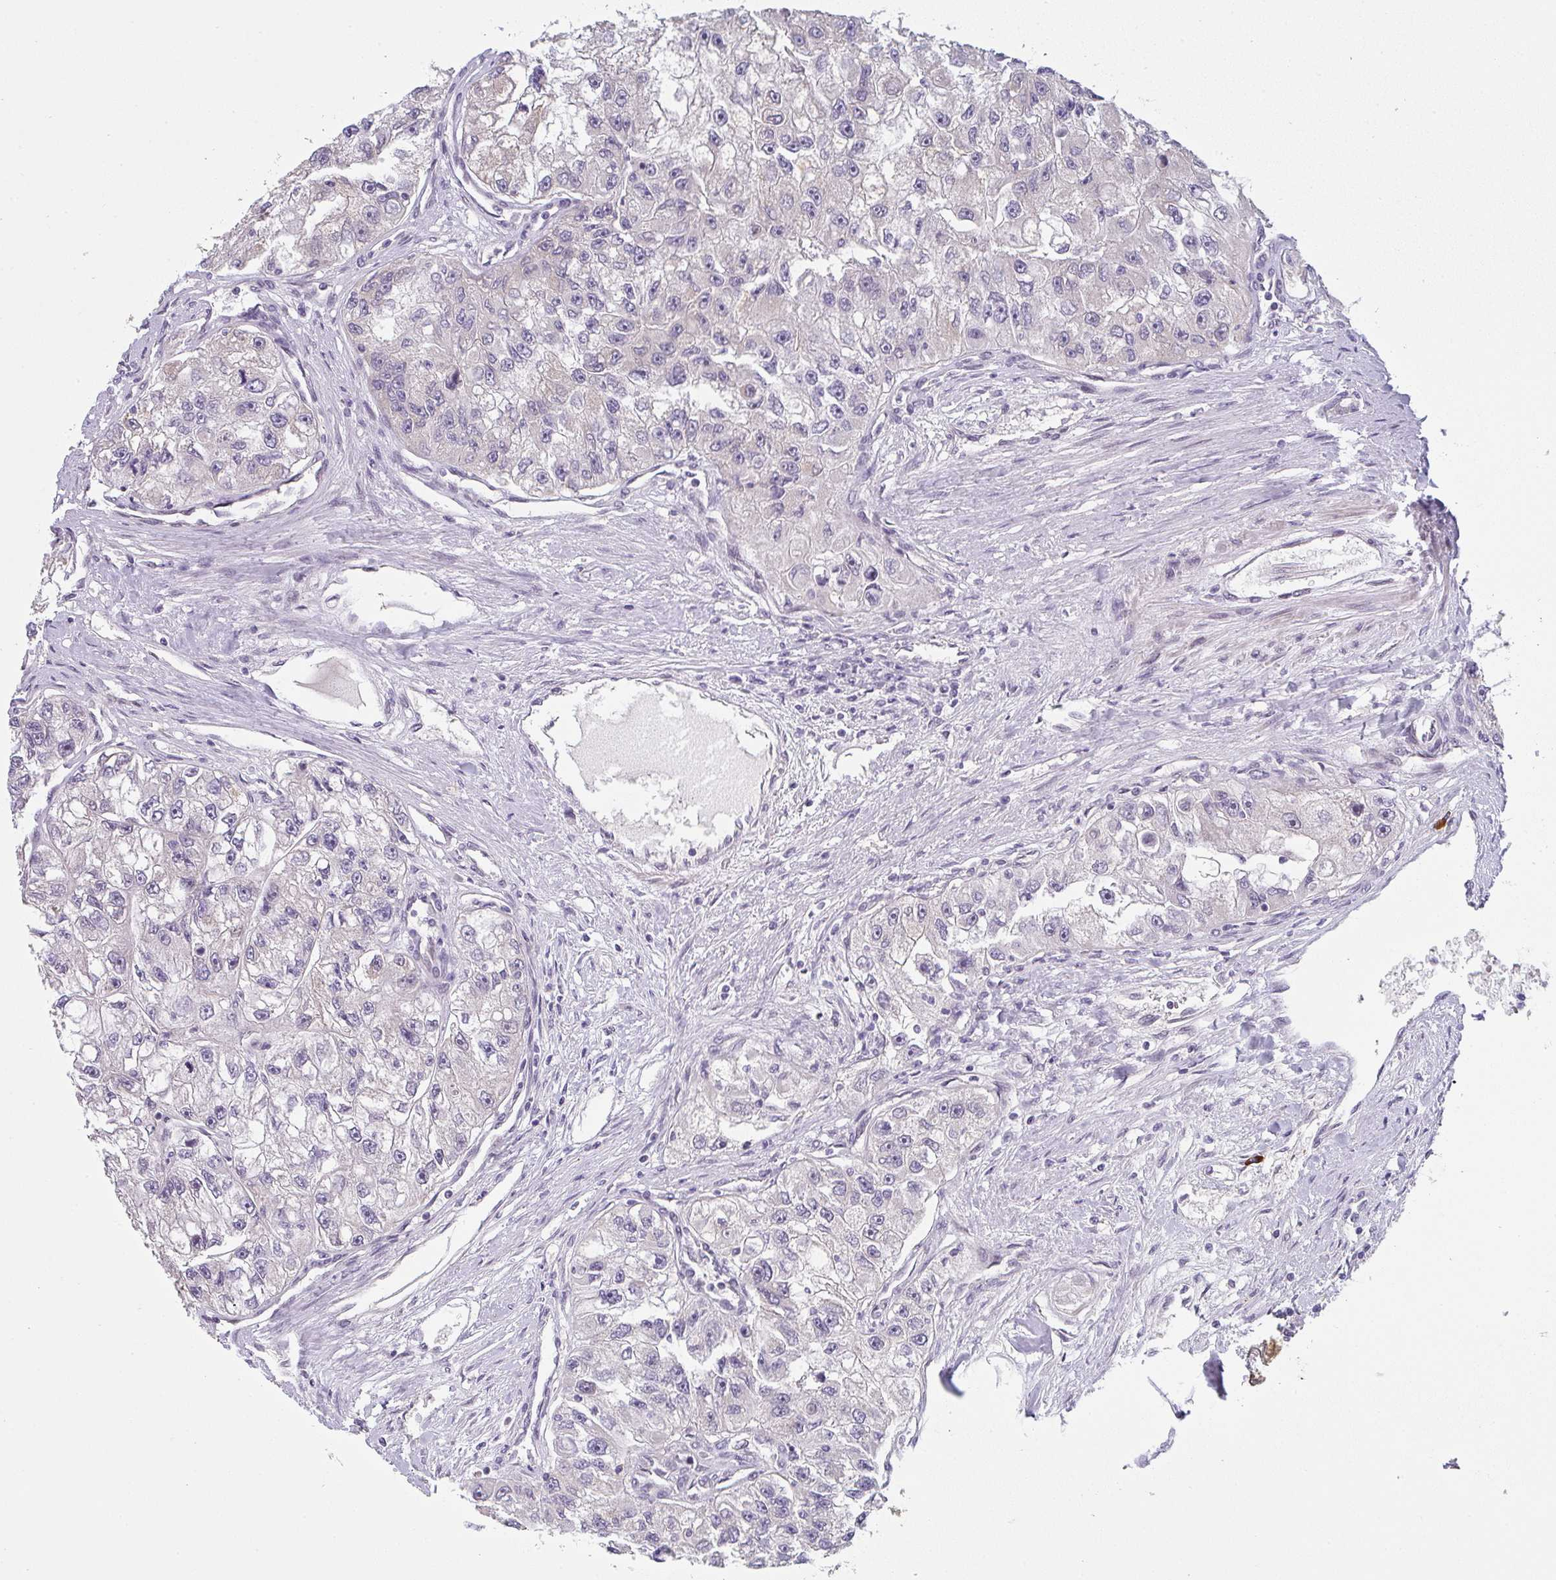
{"staining": {"intensity": "negative", "quantity": "none", "location": "none"}, "tissue": "renal cancer", "cell_type": "Tumor cells", "image_type": "cancer", "snomed": [{"axis": "morphology", "description": "Adenocarcinoma, NOS"}, {"axis": "topography", "description": "Kidney"}], "caption": "Renal cancer was stained to show a protein in brown. There is no significant positivity in tumor cells.", "gene": "TNFRSF10A", "patient": {"sex": "male", "age": 63}}